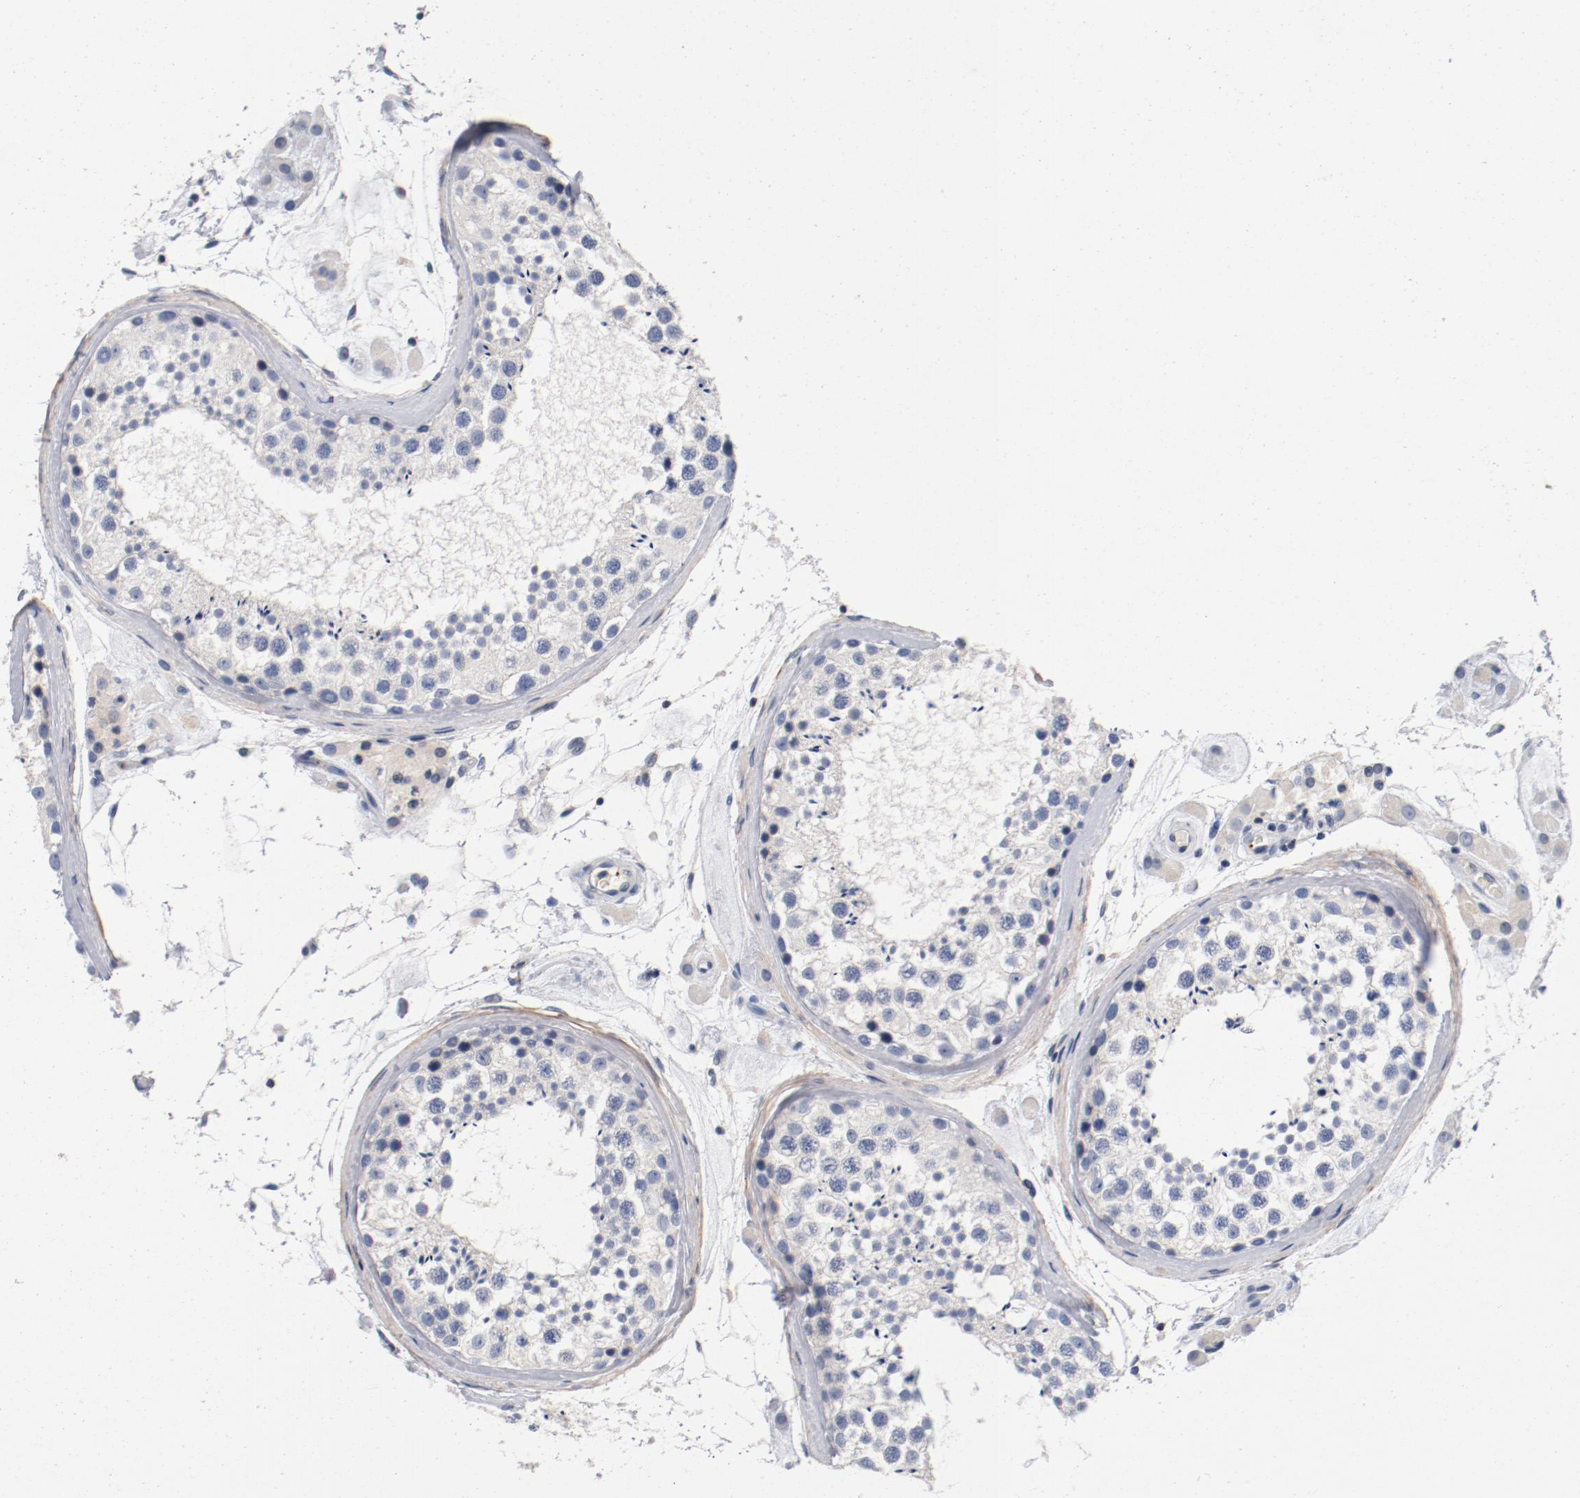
{"staining": {"intensity": "negative", "quantity": "none", "location": "none"}, "tissue": "testis", "cell_type": "Cells in seminiferous ducts", "image_type": "normal", "snomed": [{"axis": "morphology", "description": "Normal tissue, NOS"}, {"axis": "topography", "description": "Testis"}], "caption": "There is no significant staining in cells in seminiferous ducts of testis.", "gene": "PIM1", "patient": {"sex": "male", "age": 46}}